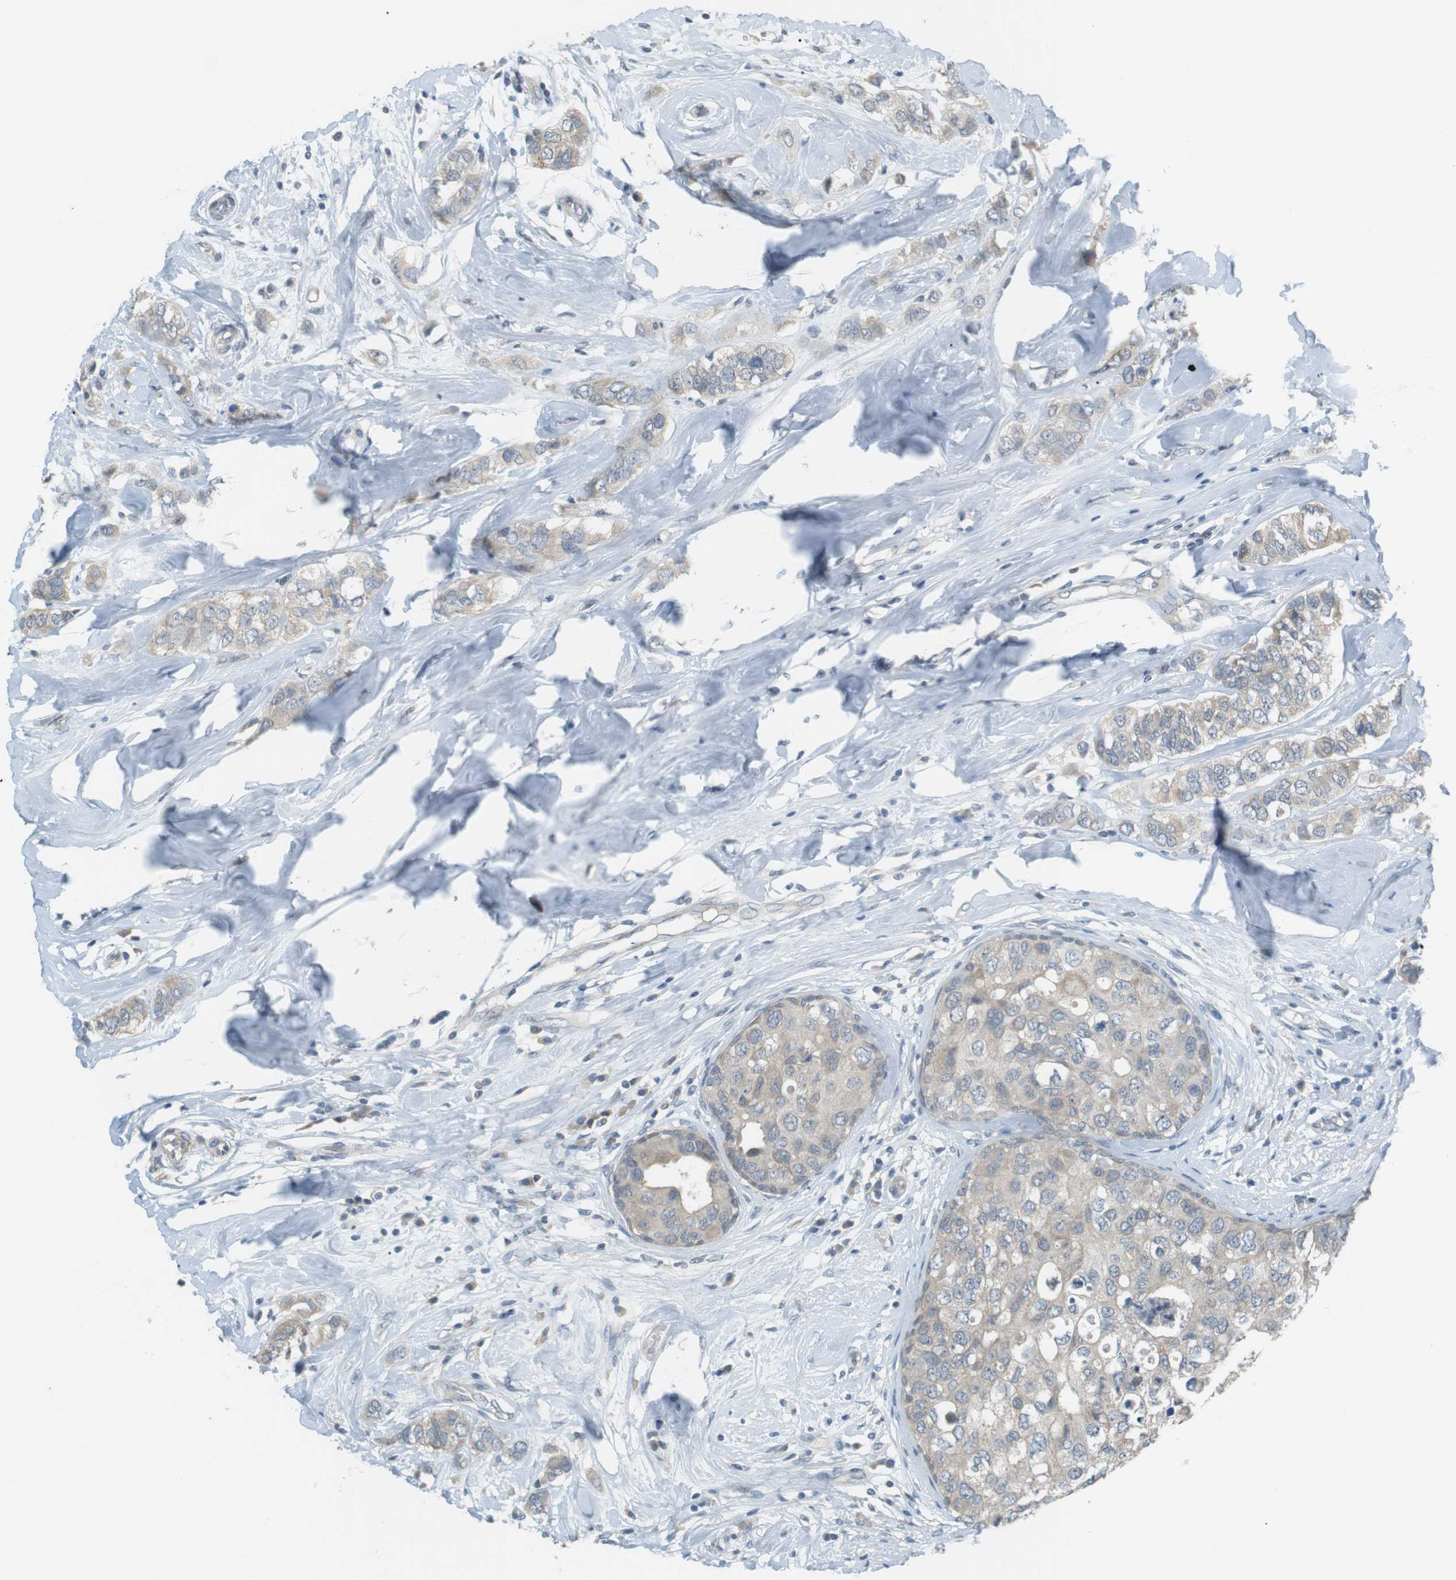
{"staining": {"intensity": "weak", "quantity": ">75%", "location": "cytoplasmic/membranous"}, "tissue": "breast cancer", "cell_type": "Tumor cells", "image_type": "cancer", "snomed": [{"axis": "morphology", "description": "Duct carcinoma"}, {"axis": "topography", "description": "Breast"}], "caption": "High-power microscopy captured an IHC image of breast cancer (infiltrating ductal carcinoma), revealing weak cytoplasmic/membranous staining in about >75% of tumor cells.", "gene": "RTN3", "patient": {"sex": "female", "age": 50}}